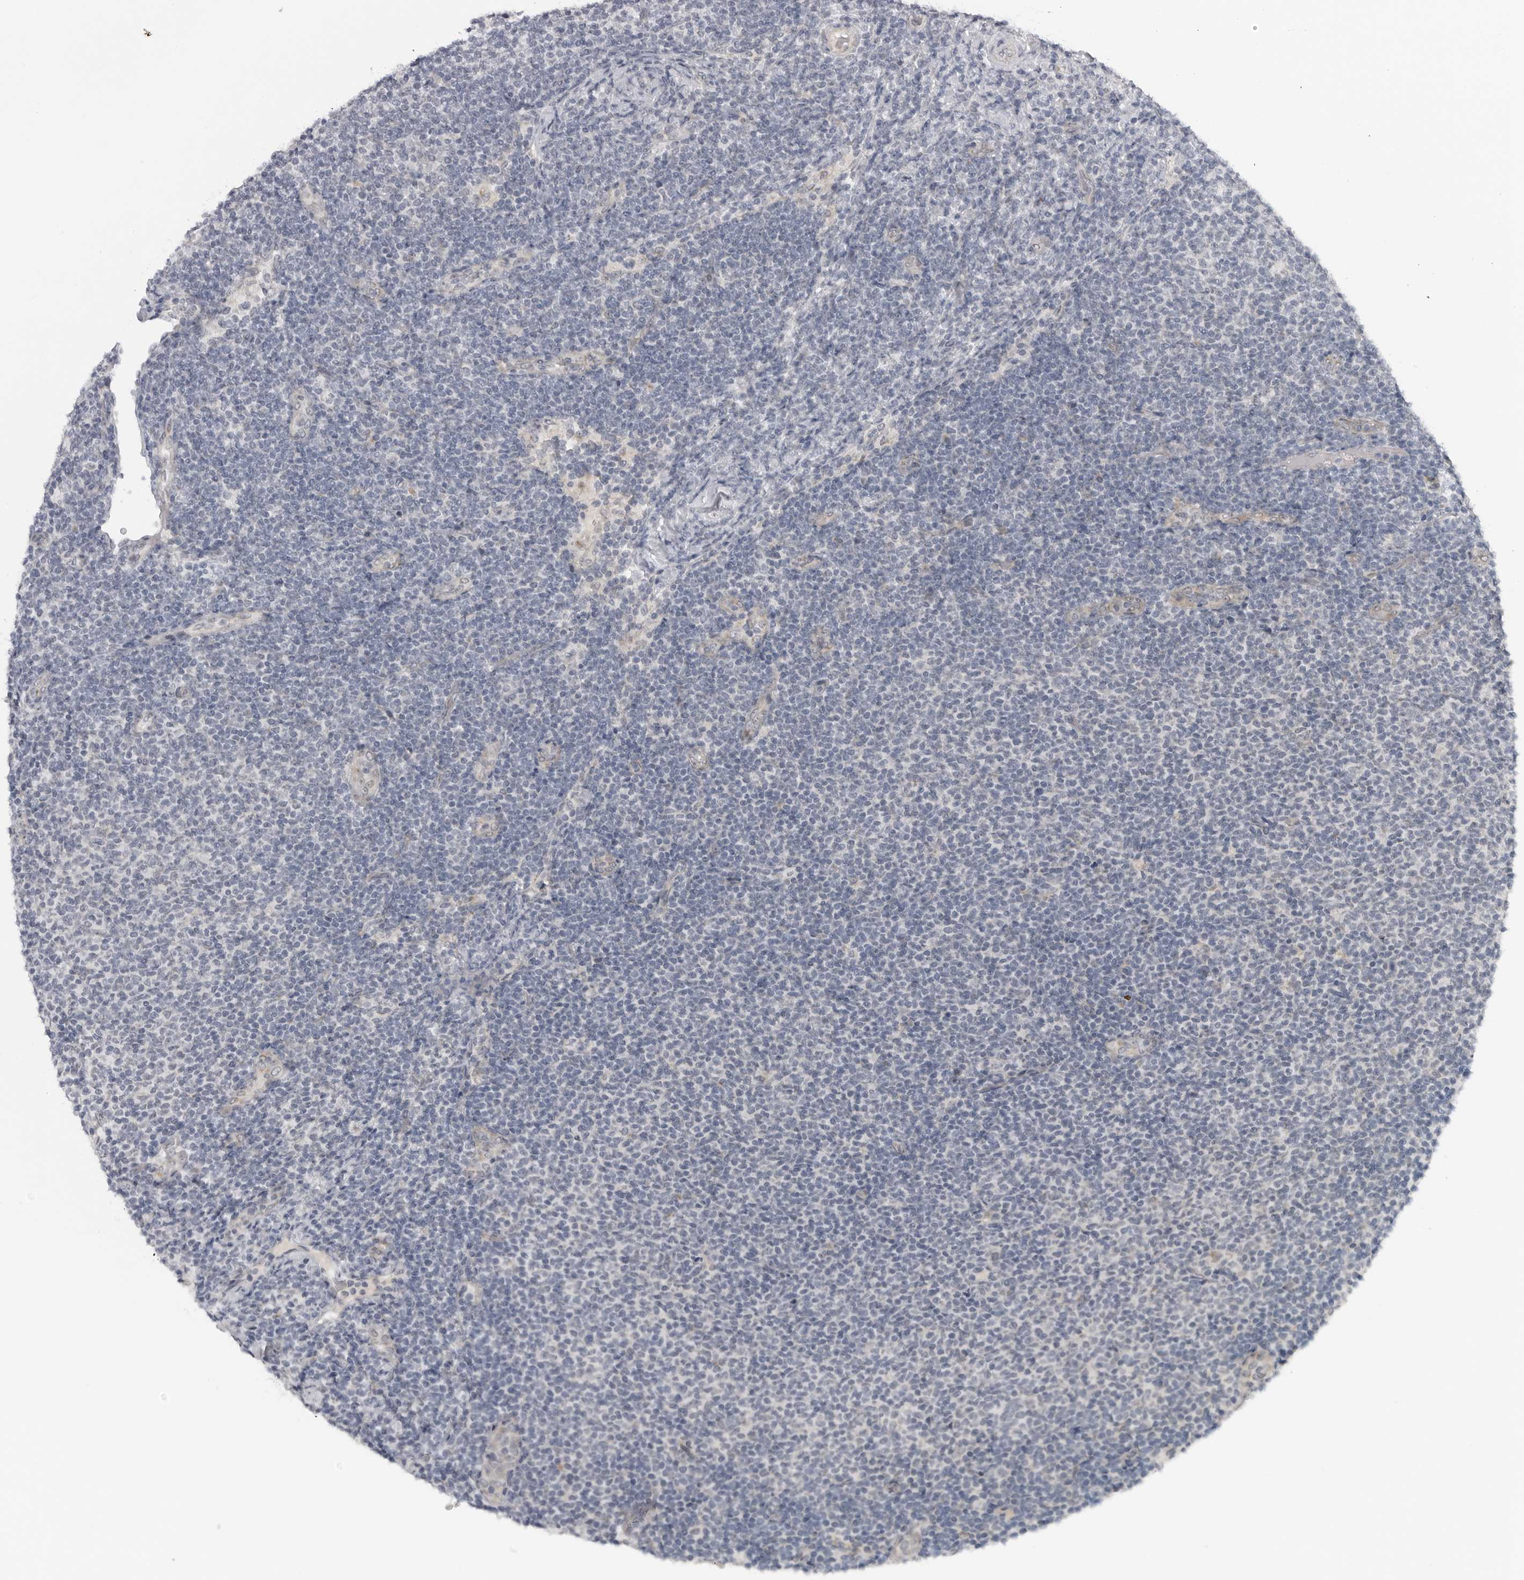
{"staining": {"intensity": "negative", "quantity": "none", "location": "none"}, "tissue": "lymphoma", "cell_type": "Tumor cells", "image_type": "cancer", "snomed": [{"axis": "morphology", "description": "Malignant lymphoma, non-Hodgkin's type, Low grade"}, {"axis": "topography", "description": "Lymph node"}], "caption": "This is an immunohistochemistry (IHC) histopathology image of malignant lymphoma, non-Hodgkin's type (low-grade). There is no expression in tumor cells.", "gene": "LRRC45", "patient": {"sex": "male", "age": 66}}